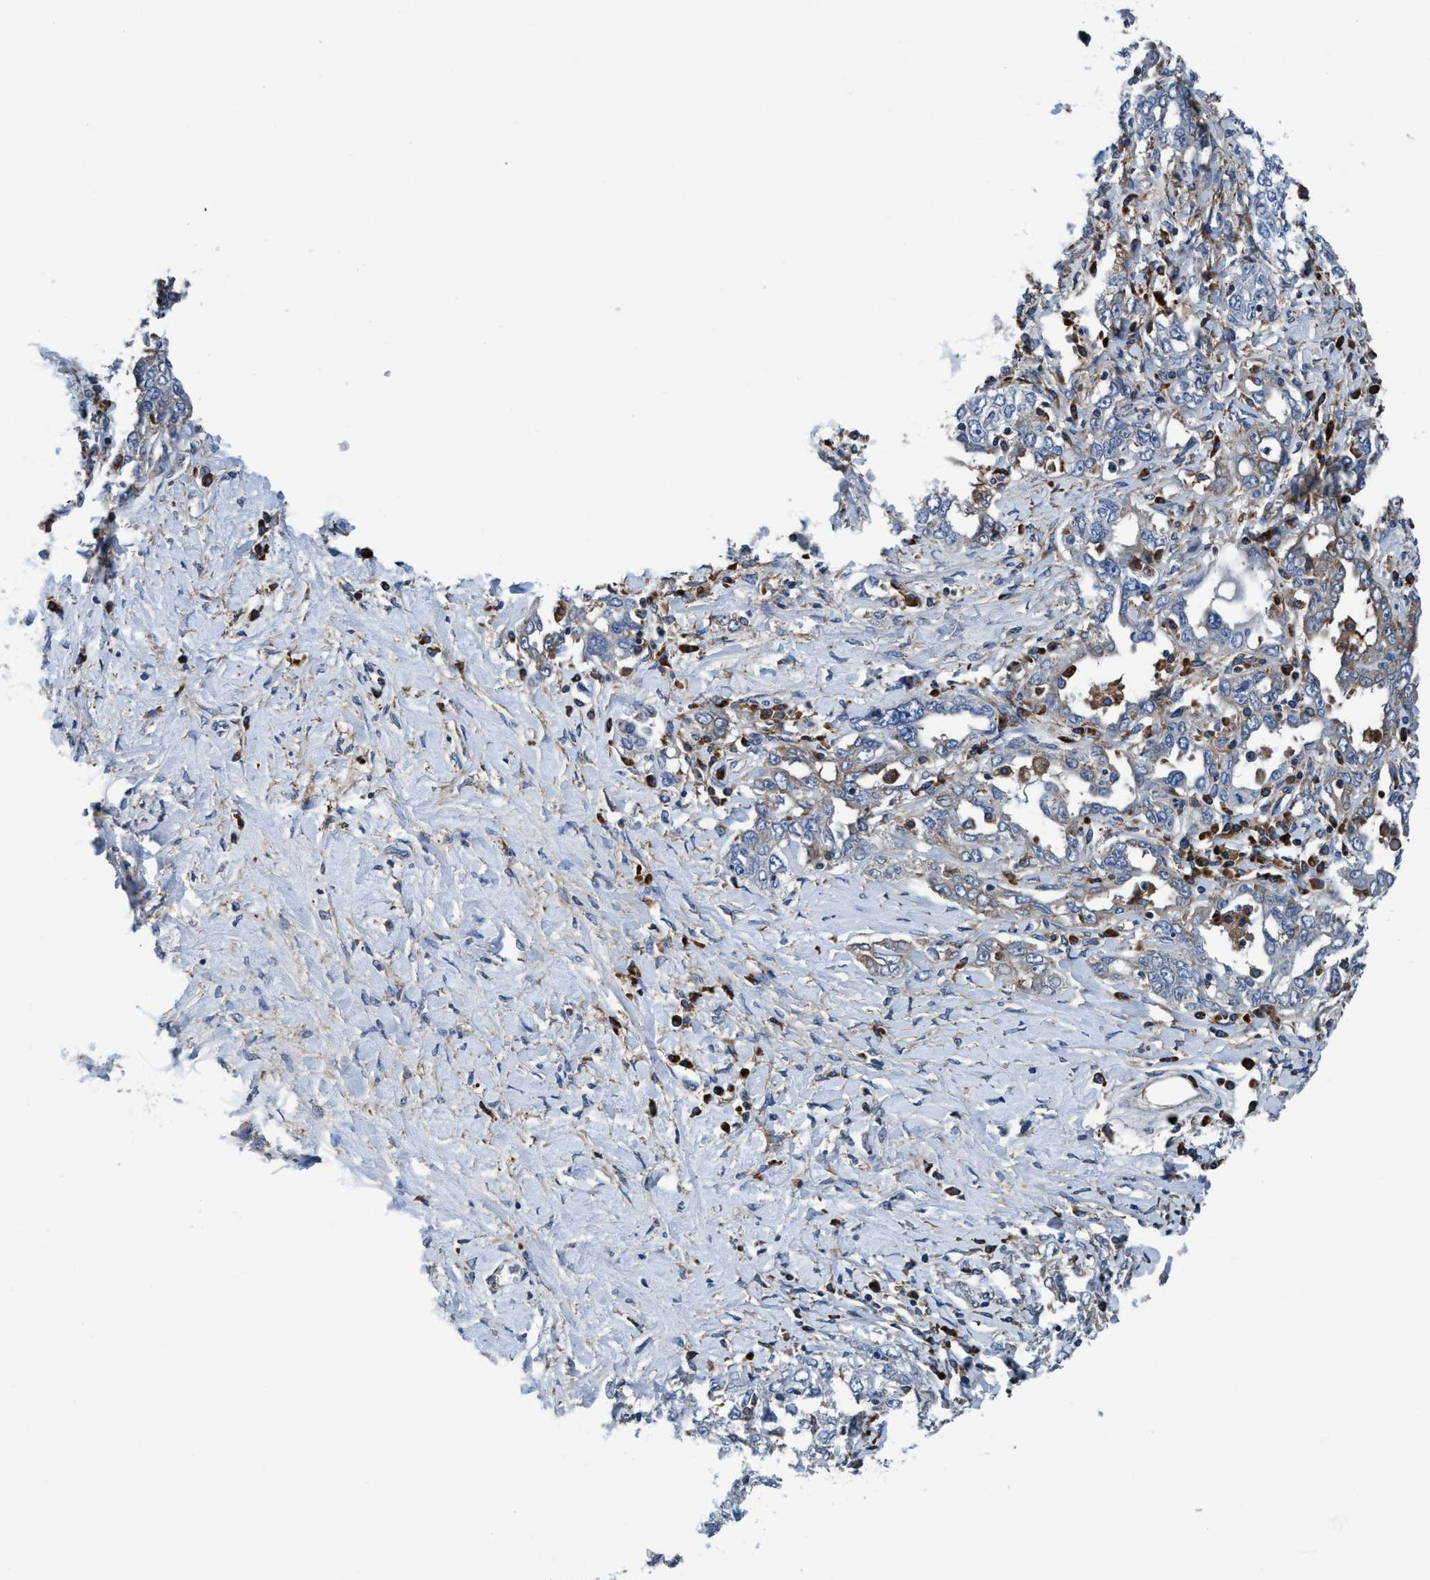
{"staining": {"intensity": "negative", "quantity": "none", "location": "none"}, "tissue": "ovarian cancer", "cell_type": "Tumor cells", "image_type": "cancer", "snomed": [{"axis": "morphology", "description": "Carcinoma, endometroid"}, {"axis": "topography", "description": "Ovary"}], "caption": "This image is of ovarian cancer stained with immunohistochemistry (IHC) to label a protein in brown with the nuclei are counter-stained blue. There is no positivity in tumor cells. (Stains: DAB immunohistochemistry with hematoxylin counter stain, Microscopy: brightfield microscopy at high magnification).", "gene": "ENDOG", "patient": {"sex": "female", "age": 62}}